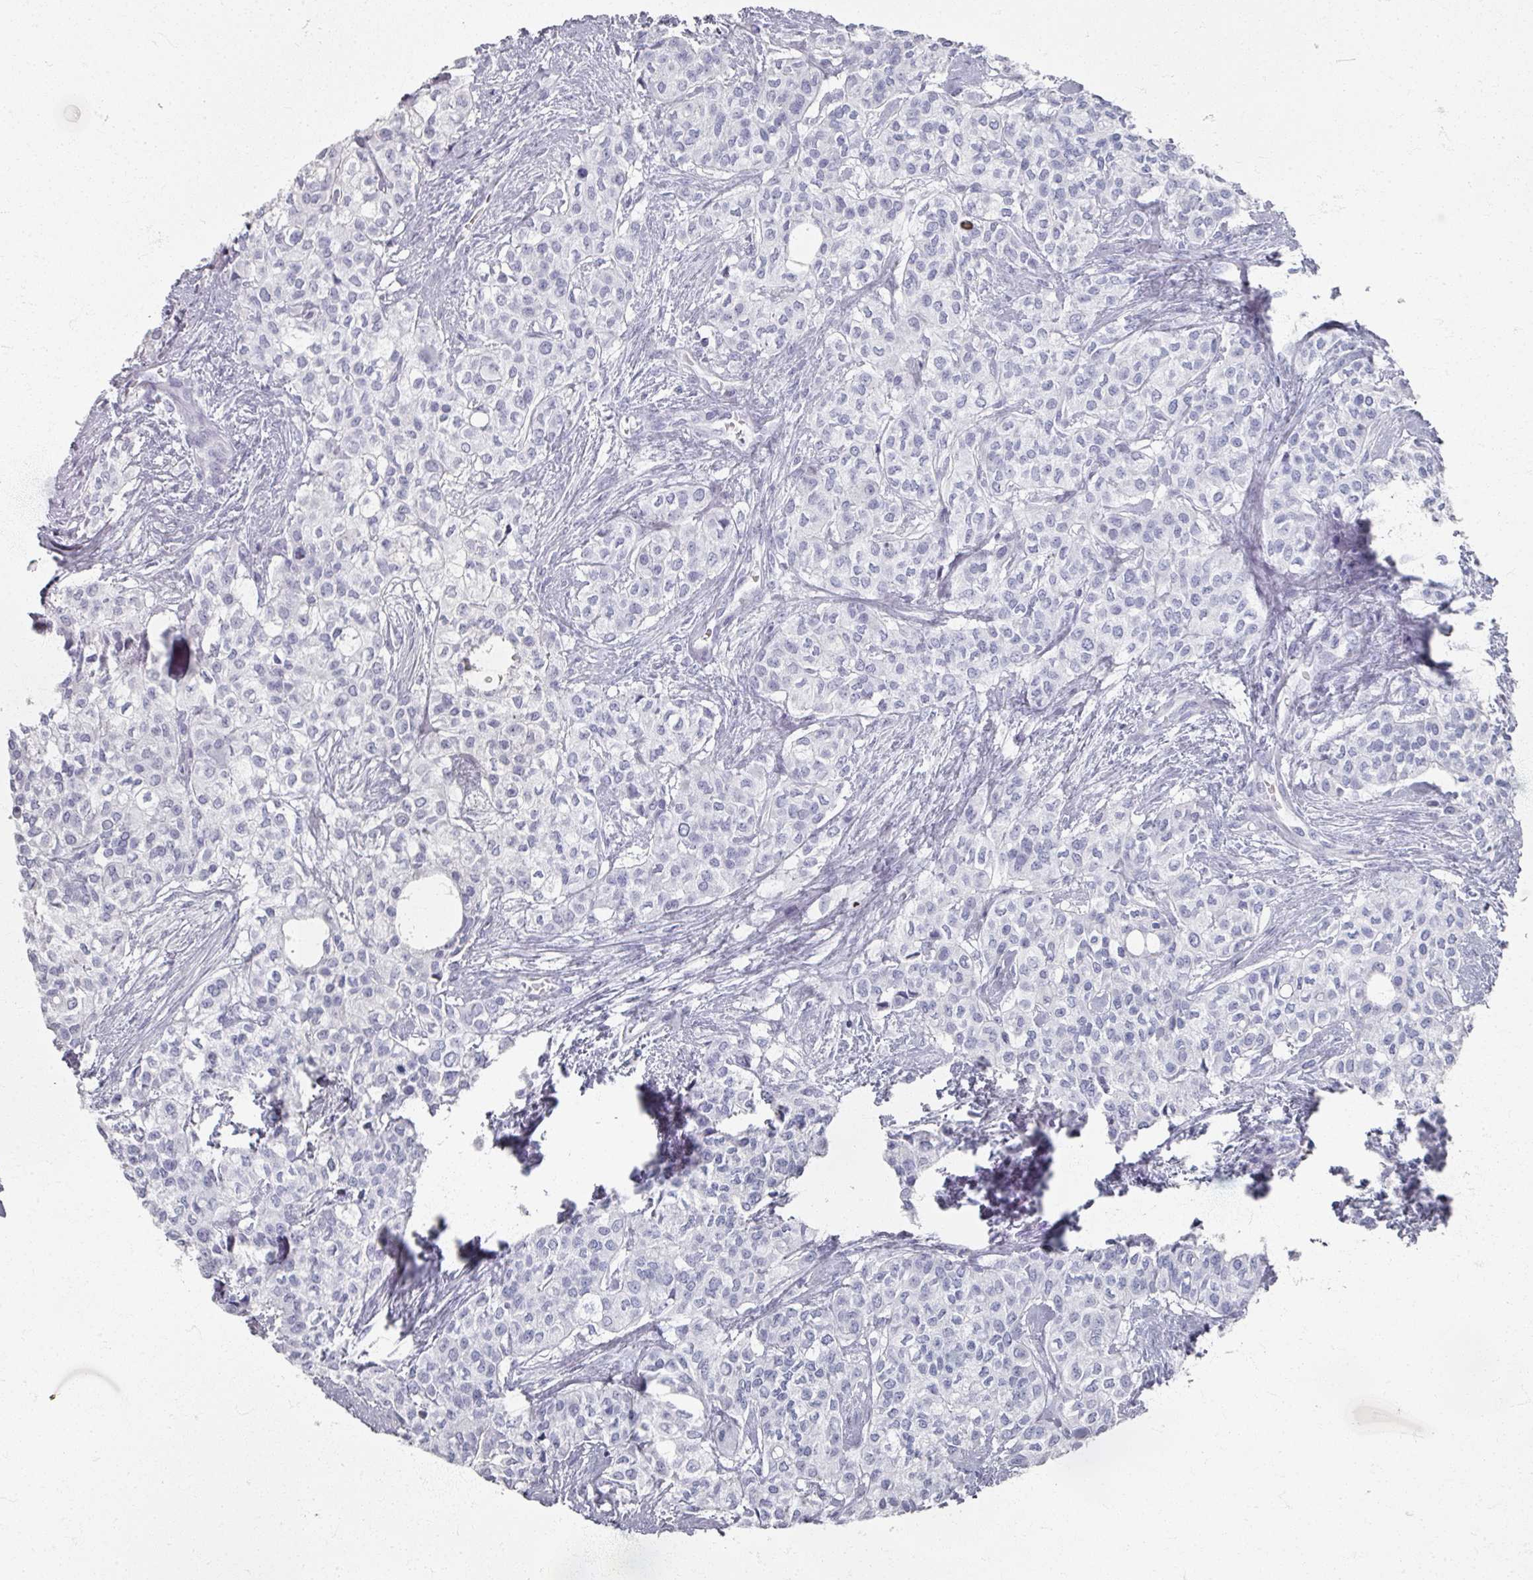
{"staining": {"intensity": "negative", "quantity": "none", "location": "none"}, "tissue": "head and neck cancer", "cell_type": "Tumor cells", "image_type": "cancer", "snomed": [{"axis": "morphology", "description": "Adenocarcinoma, NOS"}, {"axis": "topography", "description": "Head-Neck"}], "caption": "Tumor cells are negative for brown protein staining in head and neck cancer. Nuclei are stained in blue.", "gene": "PSKH1", "patient": {"sex": "male", "age": 81}}